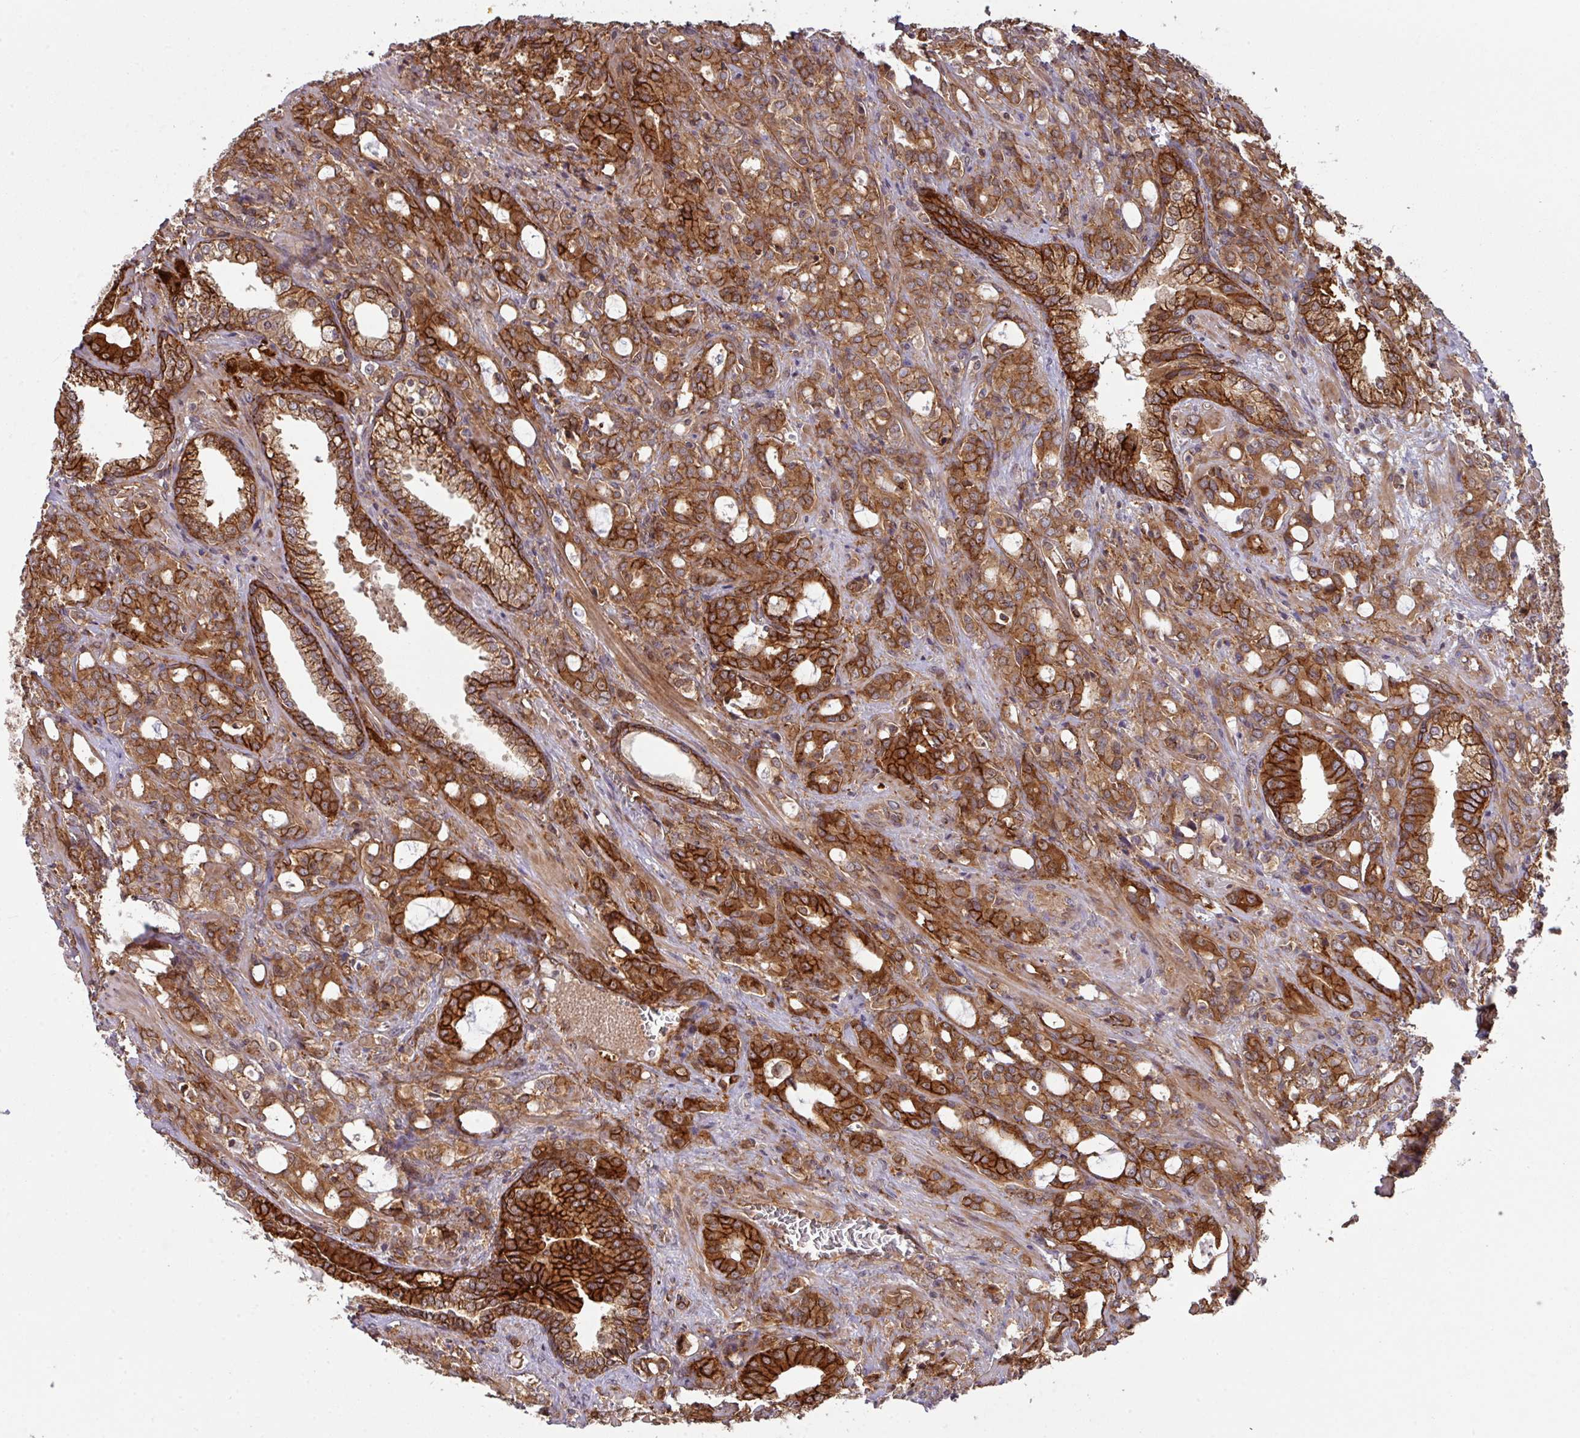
{"staining": {"intensity": "strong", "quantity": ">75%", "location": "cytoplasmic/membranous"}, "tissue": "prostate cancer", "cell_type": "Tumor cells", "image_type": "cancer", "snomed": [{"axis": "morphology", "description": "Adenocarcinoma, High grade"}, {"axis": "topography", "description": "Prostate"}], "caption": "A brown stain shows strong cytoplasmic/membranous expression of a protein in prostate adenocarcinoma (high-grade) tumor cells.", "gene": "CYFIP2", "patient": {"sex": "male", "age": 72}}